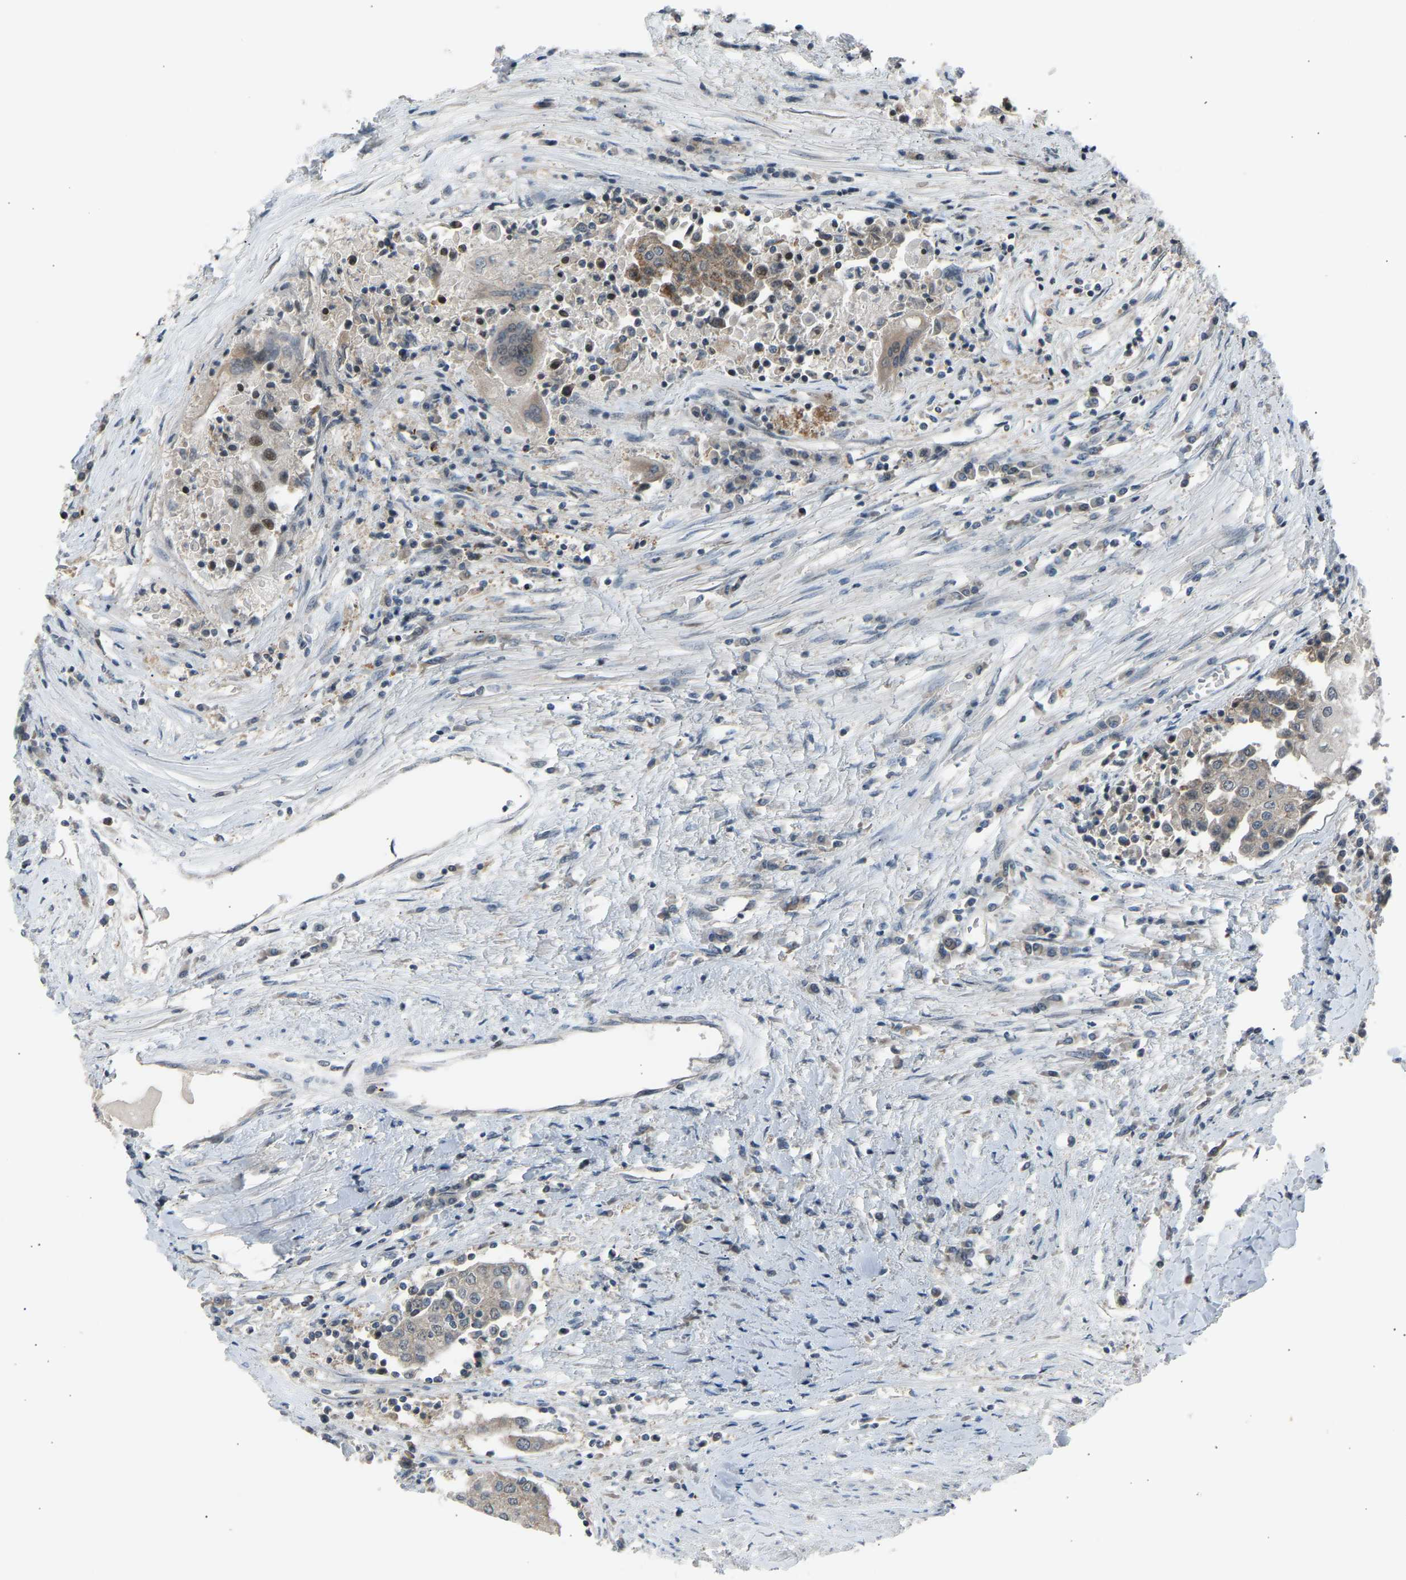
{"staining": {"intensity": "negative", "quantity": "none", "location": "none"}, "tissue": "urothelial cancer", "cell_type": "Tumor cells", "image_type": "cancer", "snomed": [{"axis": "morphology", "description": "Urothelial carcinoma, High grade"}, {"axis": "topography", "description": "Urinary bladder"}], "caption": "Tumor cells are negative for brown protein staining in urothelial cancer. (Stains: DAB (3,3'-diaminobenzidine) immunohistochemistry with hematoxylin counter stain, Microscopy: brightfield microscopy at high magnification).", "gene": "SLIRP", "patient": {"sex": "female", "age": 85}}